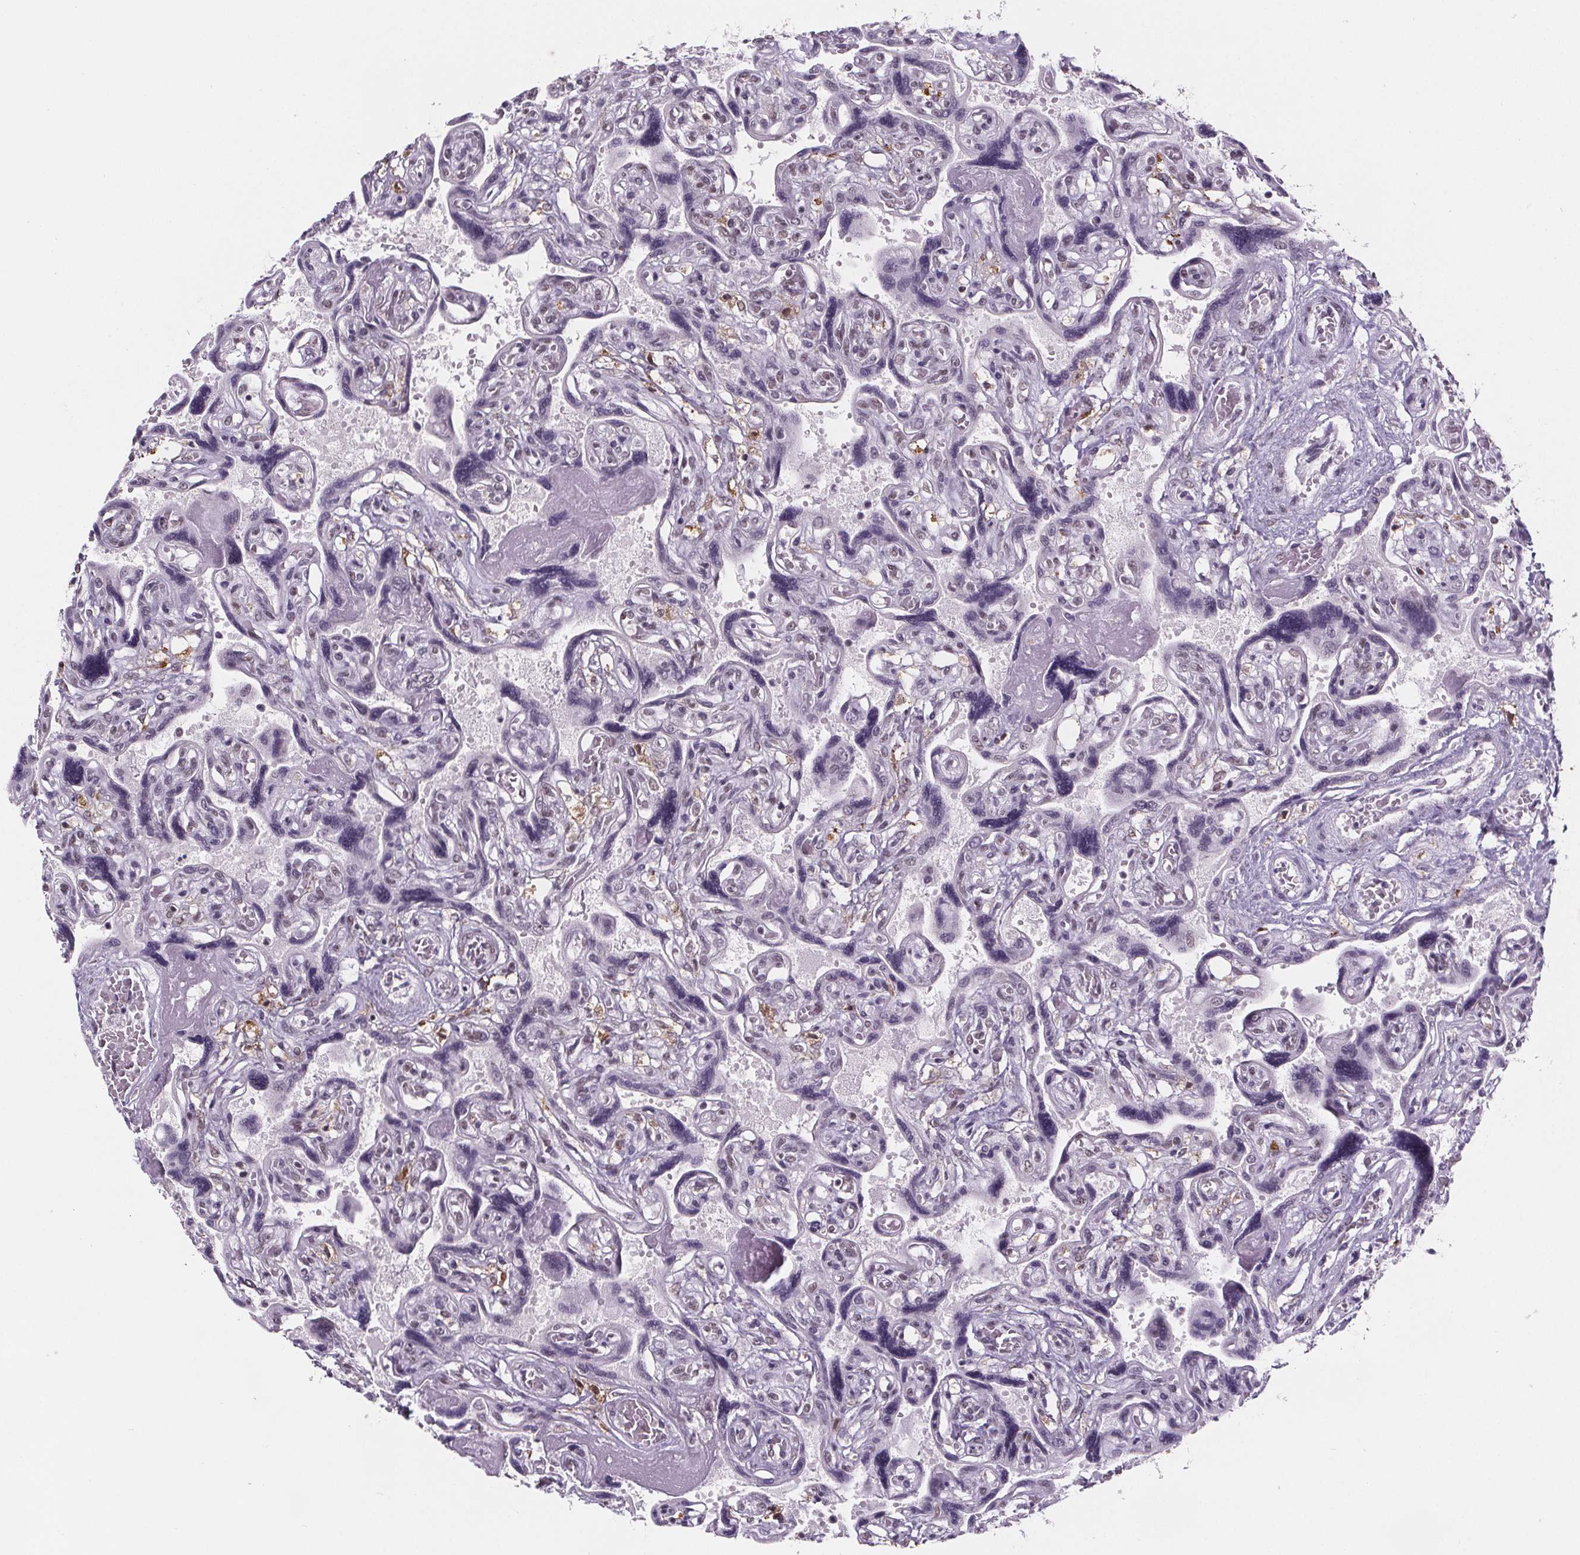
{"staining": {"intensity": "moderate", "quantity": ">75%", "location": "nuclear"}, "tissue": "placenta", "cell_type": "Decidual cells", "image_type": "normal", "snomed": [{"axis": "morphology", "description": "Normal tissue, NOS"}, {"axis": "topography", "description": "Placenta"}], "caption": "This histopathology image demonstrates immunohistochemistry staining of benign human placenta, with medium moderate nuclear staining in approximately >75% of decidual cells.", "gene": "ZNF572", "patient": {"sex": "female", "age": 32}}